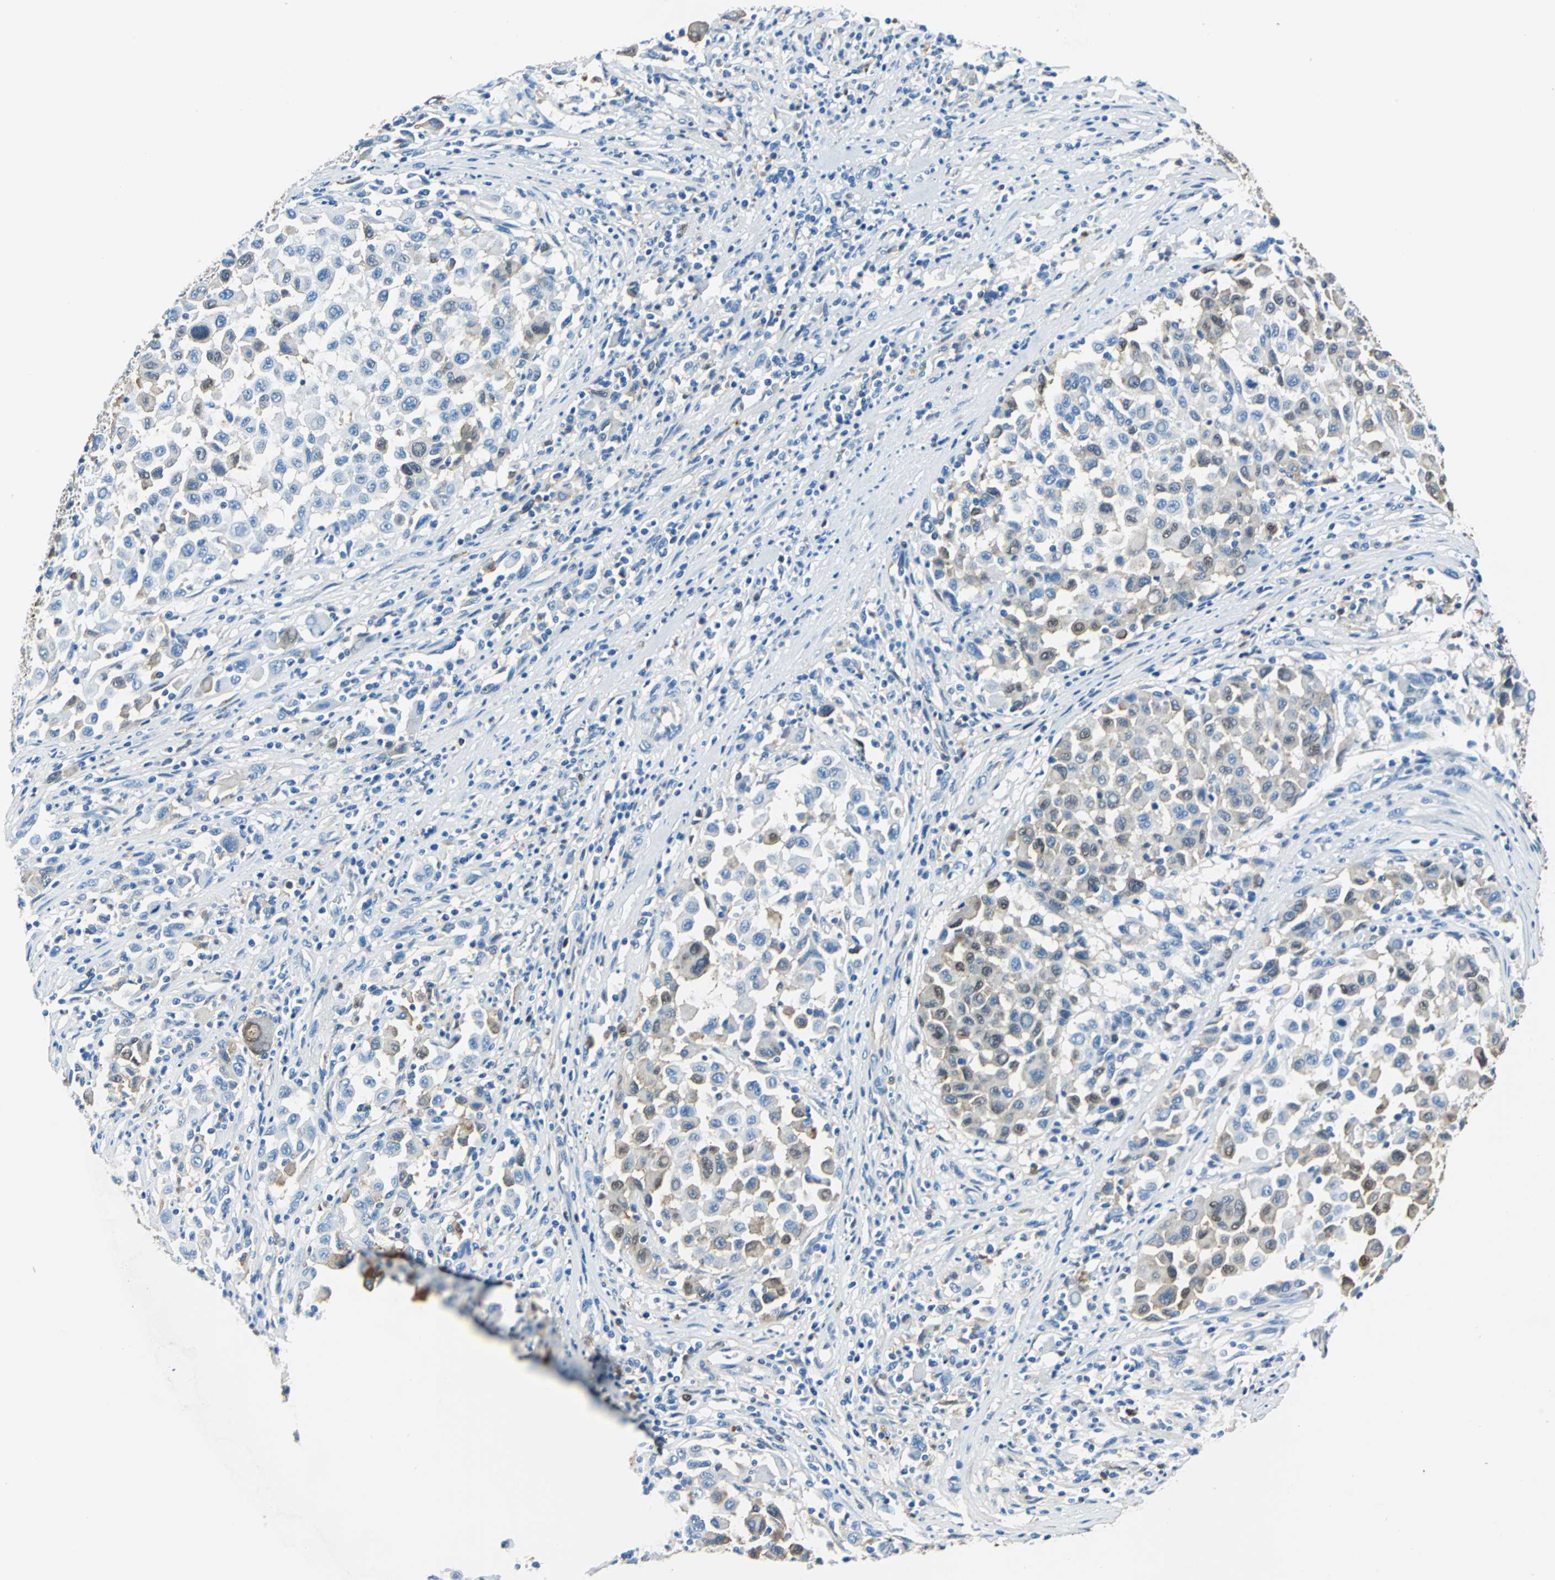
{"staining": {"intensity": "weak", "quantity": "<25%", "location": "cytoplasmic/membranous"}, "tissue": "melanoma", "cell_type": "Tumor cells", "image_type": "cancer", "snomed": [{"axis": "morphology", "description": "Malignant melanoma, Metastatic site"}, {"axis": "topography", "description": "Lymph node"}], "caption": "The image reveals no significant expression in tumor cells of malignant melanoma (metastatic site).", "gene": "ALB", "patient": {"sex": "male", "age": 61}}